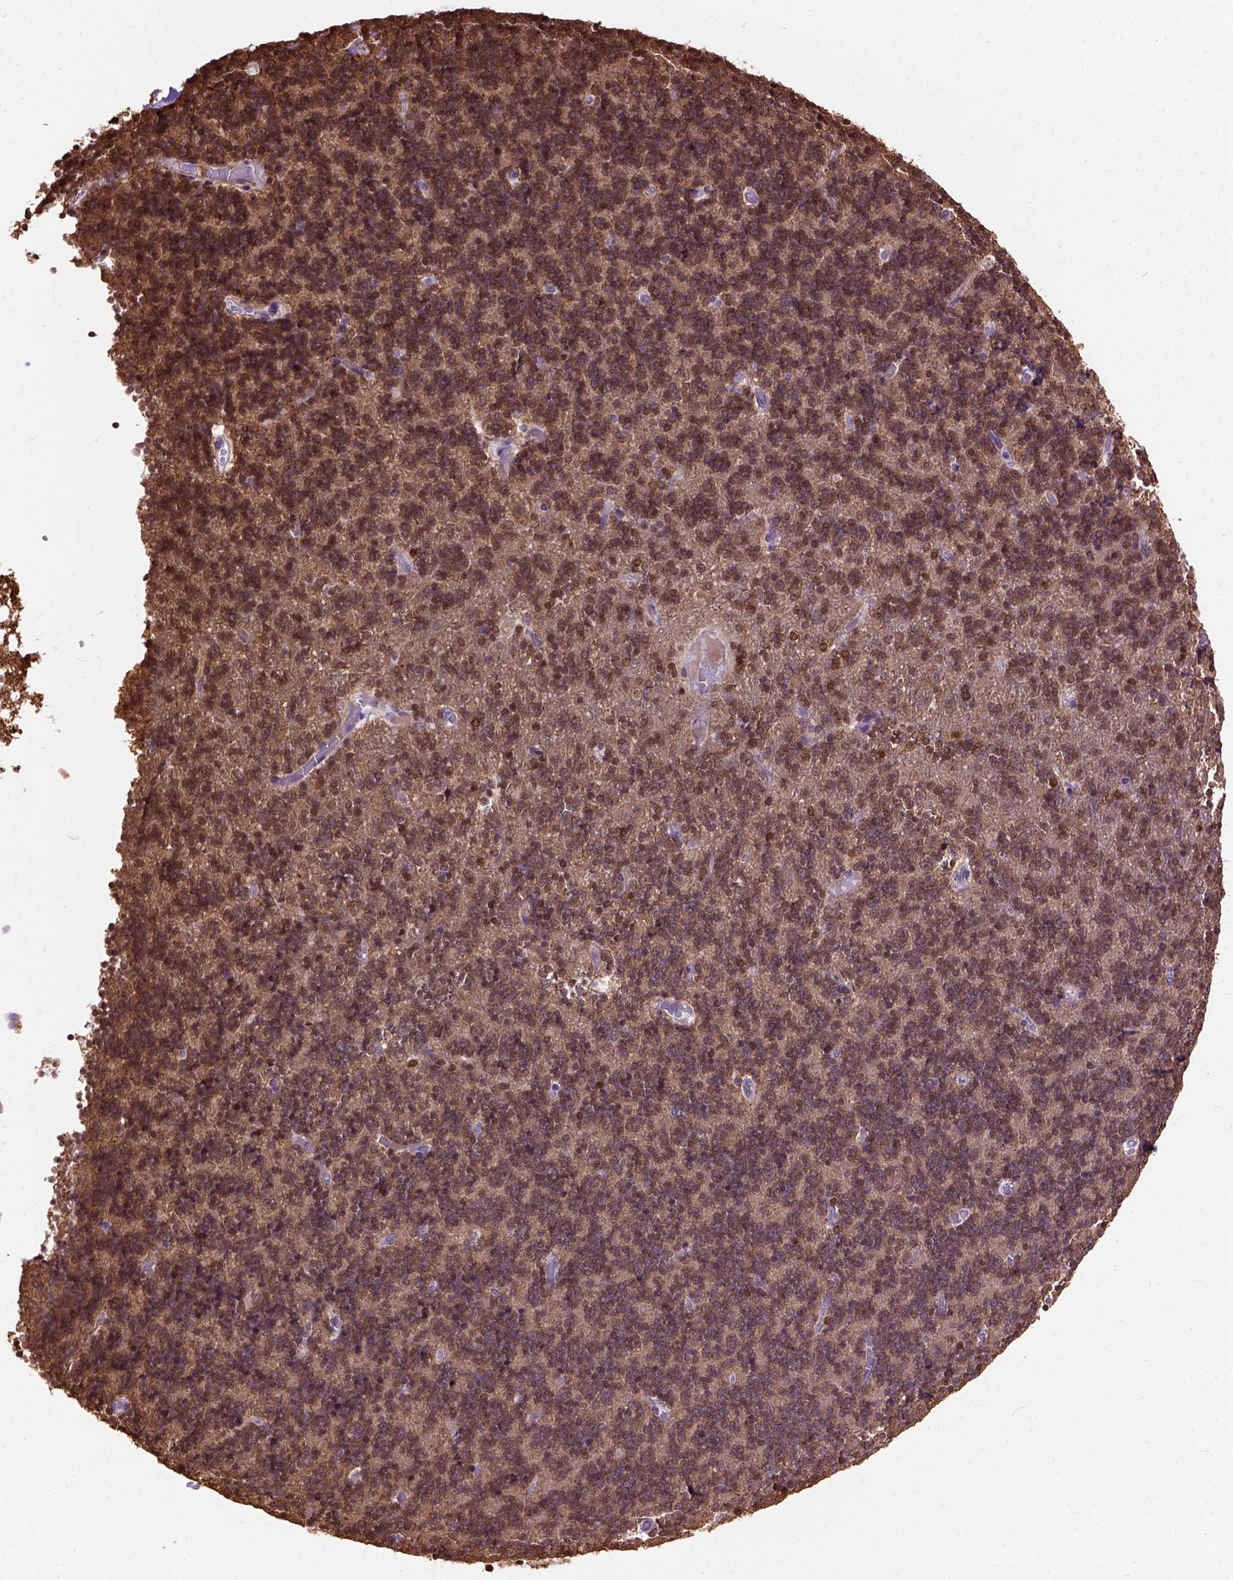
{"staining": {"intensity": "moderate", "quantity": ">75%", "location": "cytoplasmic/membranous,nuclear"}, "tissue": "cerebellum", "cell_type": "Cells in granular layer", "image_type": "normal", "snomed": [{"axis": "morphology", "description": "Normal tissue, NOS"}, {"axis": "topography", "description": "Cerebellum"}], "caption": "Protein staining of unremarkable cerebellum displays moderate cytoplasmic/membranous,nuclear staining in approximately >75% of cells in granular layer.", "gene": "MAPT", "patient": {"sex": "male", "age": 70}}